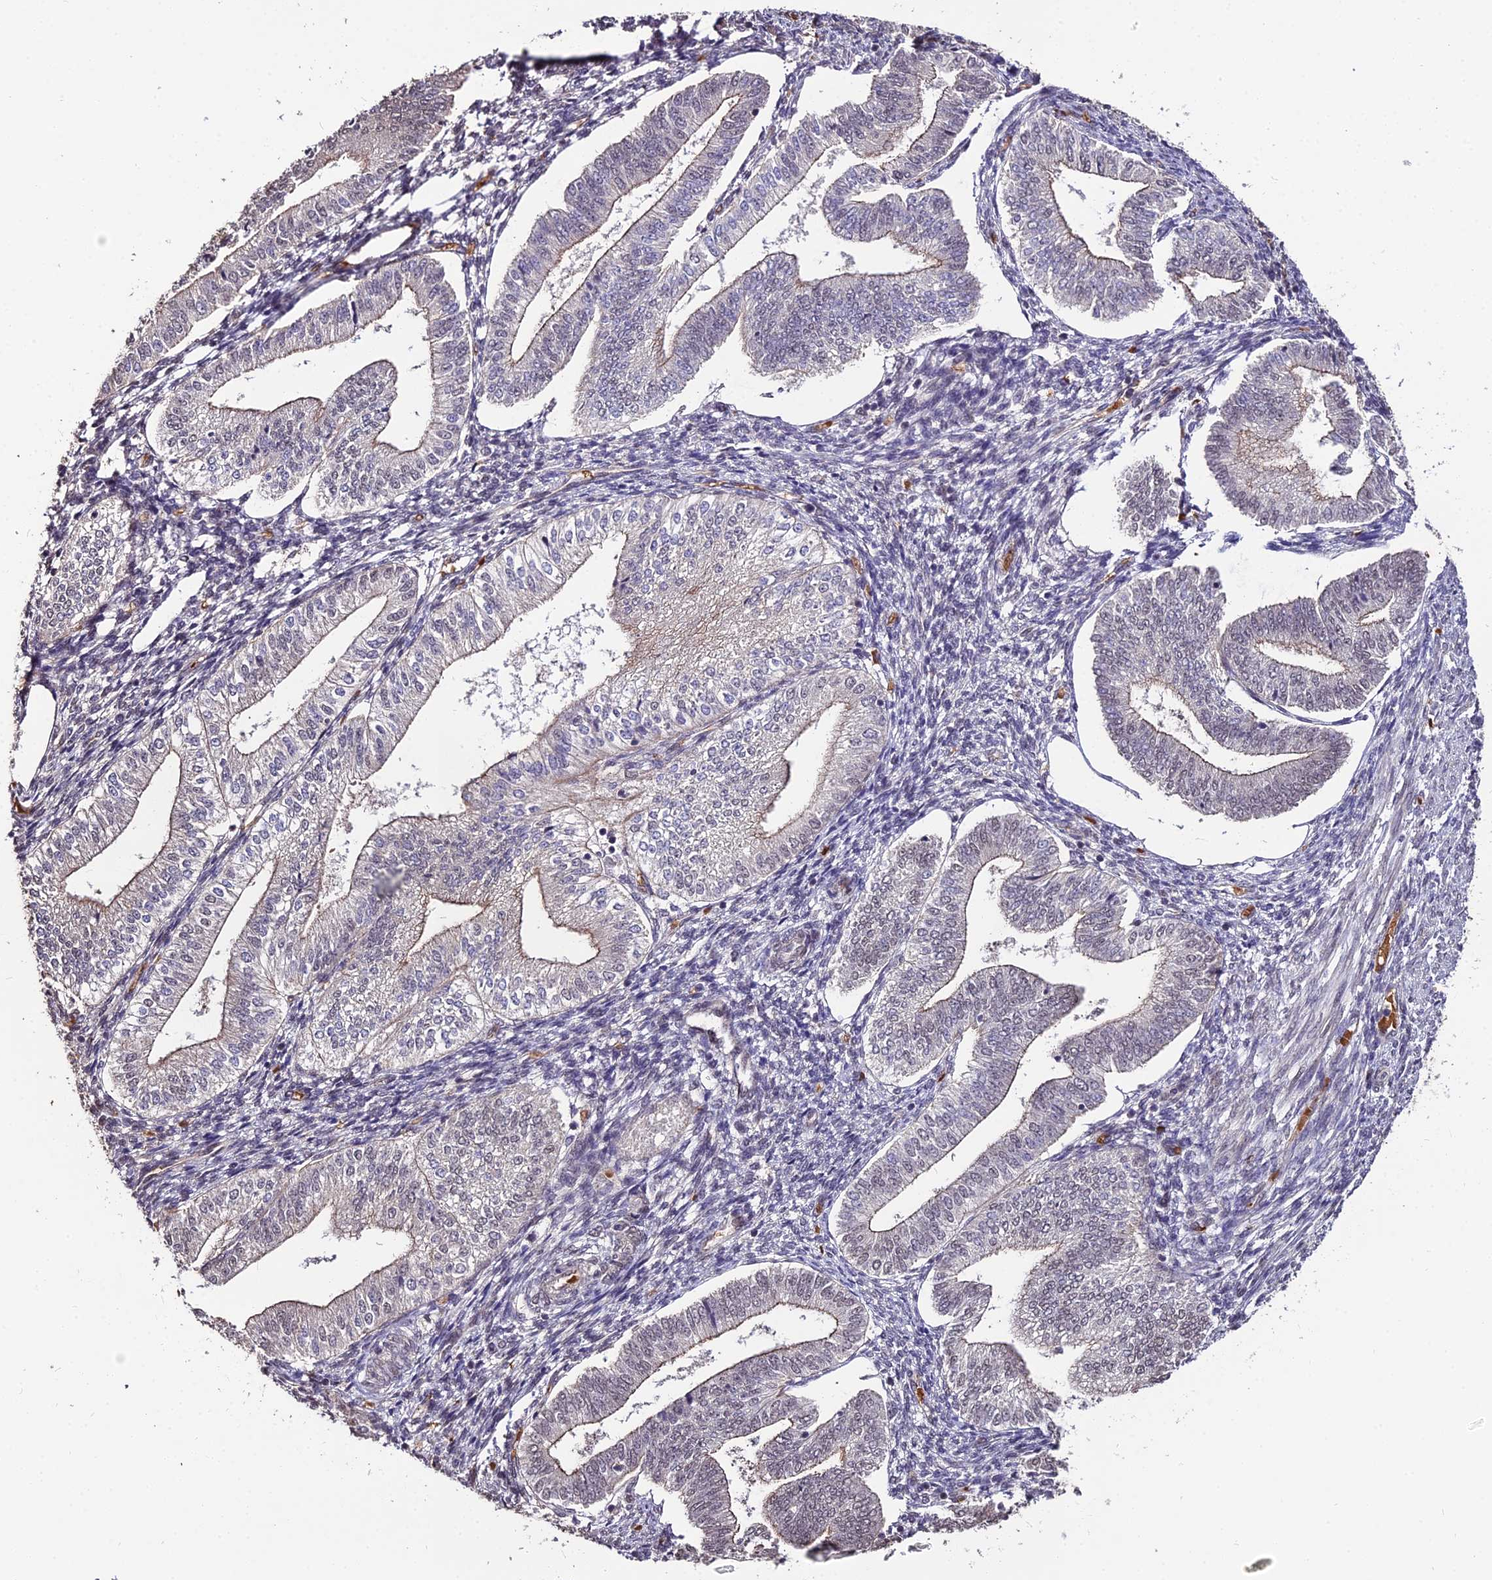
{"staining": {"intensity": "weak", "quantity": "<25%", "location": "nuclear"}, "tissue": "endometrium", "cell_type": "Cells in endometrial stroma", "image_type": "normal", "snomed": [{"axis": "morphology", "description": "Normal tissue, NOS"}, {"axis": "topography", "description": "Endometrium"}], "caption": "Immunohistochemistry histopathology image of normal endometrium stained for a protein (brown), which displays no expression in cells in endometrial stroma. (Stains: DAB IHC with hematoxylin counter stain, Microscopy: brightfield microscopy at high magnification).", "gene": "ZDBF2", "patient": {"sex": "female", "age": 34}}